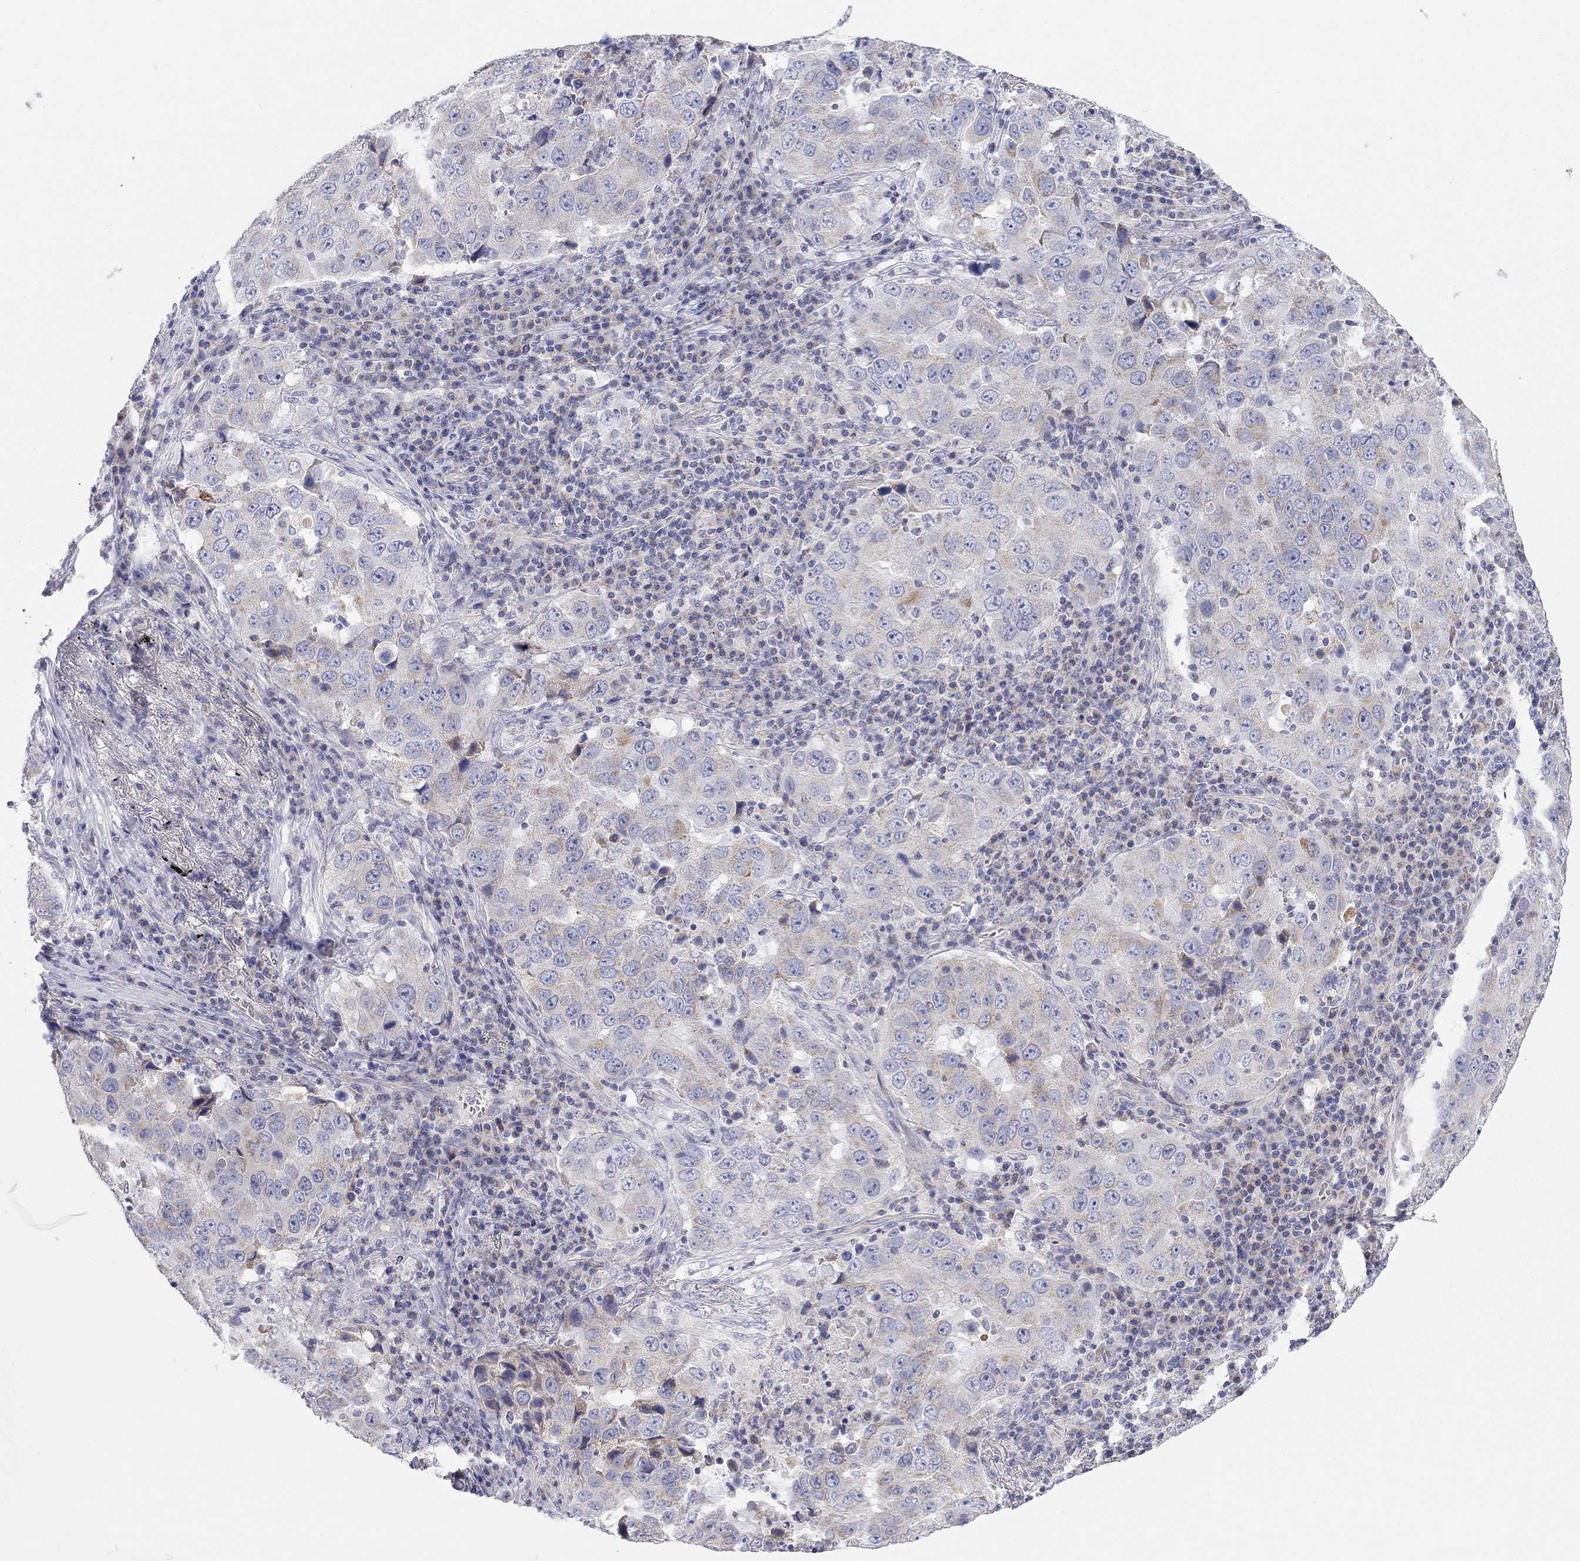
{"staining": {"intensity": "weak", "quantity": "<25%", "location": "cytoplasmic/membranous"}, "tissue": "lung cancer", "cell_type": "Tumor cells", "image_type": "cancer", "snomed": [{"axis": "morphology", "description": "Adenocarcinoma, NOS"}, {"axis": "topography", "description": "Lung"}], "caption": "This is an IHC histopathology image of human adenocarcinoma (lung). There is no staining in tumor cells.", "gene": "RCAN1", "patient": {"sex": "male", "age": 73}}